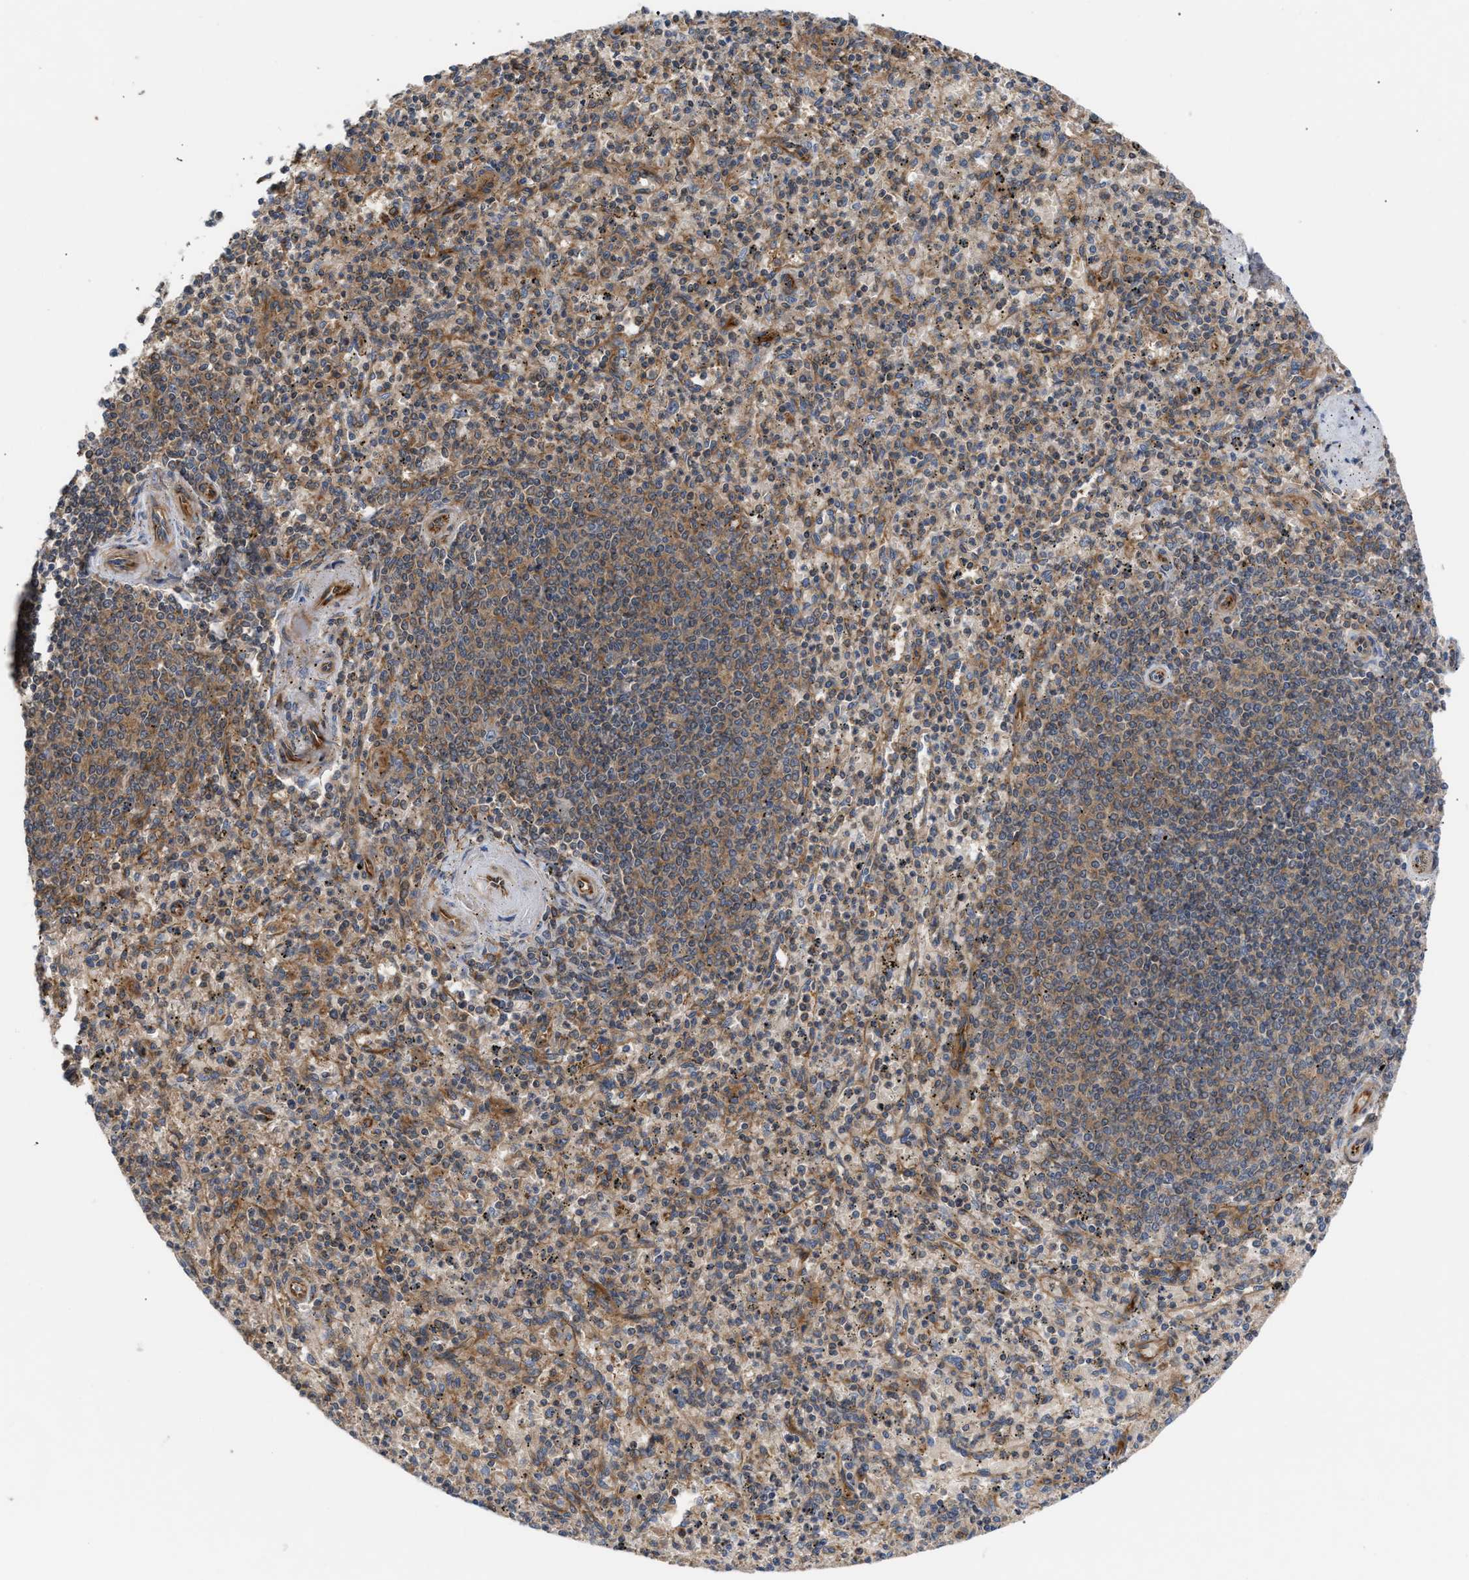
{"staining": {"intensity": "moderate", "quantity": ">75%", "location": "cytoplasmic/membranous"}, "tissue": "spleen", "cell_type": "Cells in red pulp", "image_type": "normal", "snomed": [{"axis": "morphology", "description": "Normal tissue, NOS"}, {"axis": "topography", "description": "Spleen"}], "caption": "Immunohistochemical staining of unremarkable spleen reveals medium levels of moderate cytoplasmic/membranous expression in approximately >75% of cells in red pulp.", "gene": "LAPTM4B", "patient": {"sex": "male", "age": 72}}